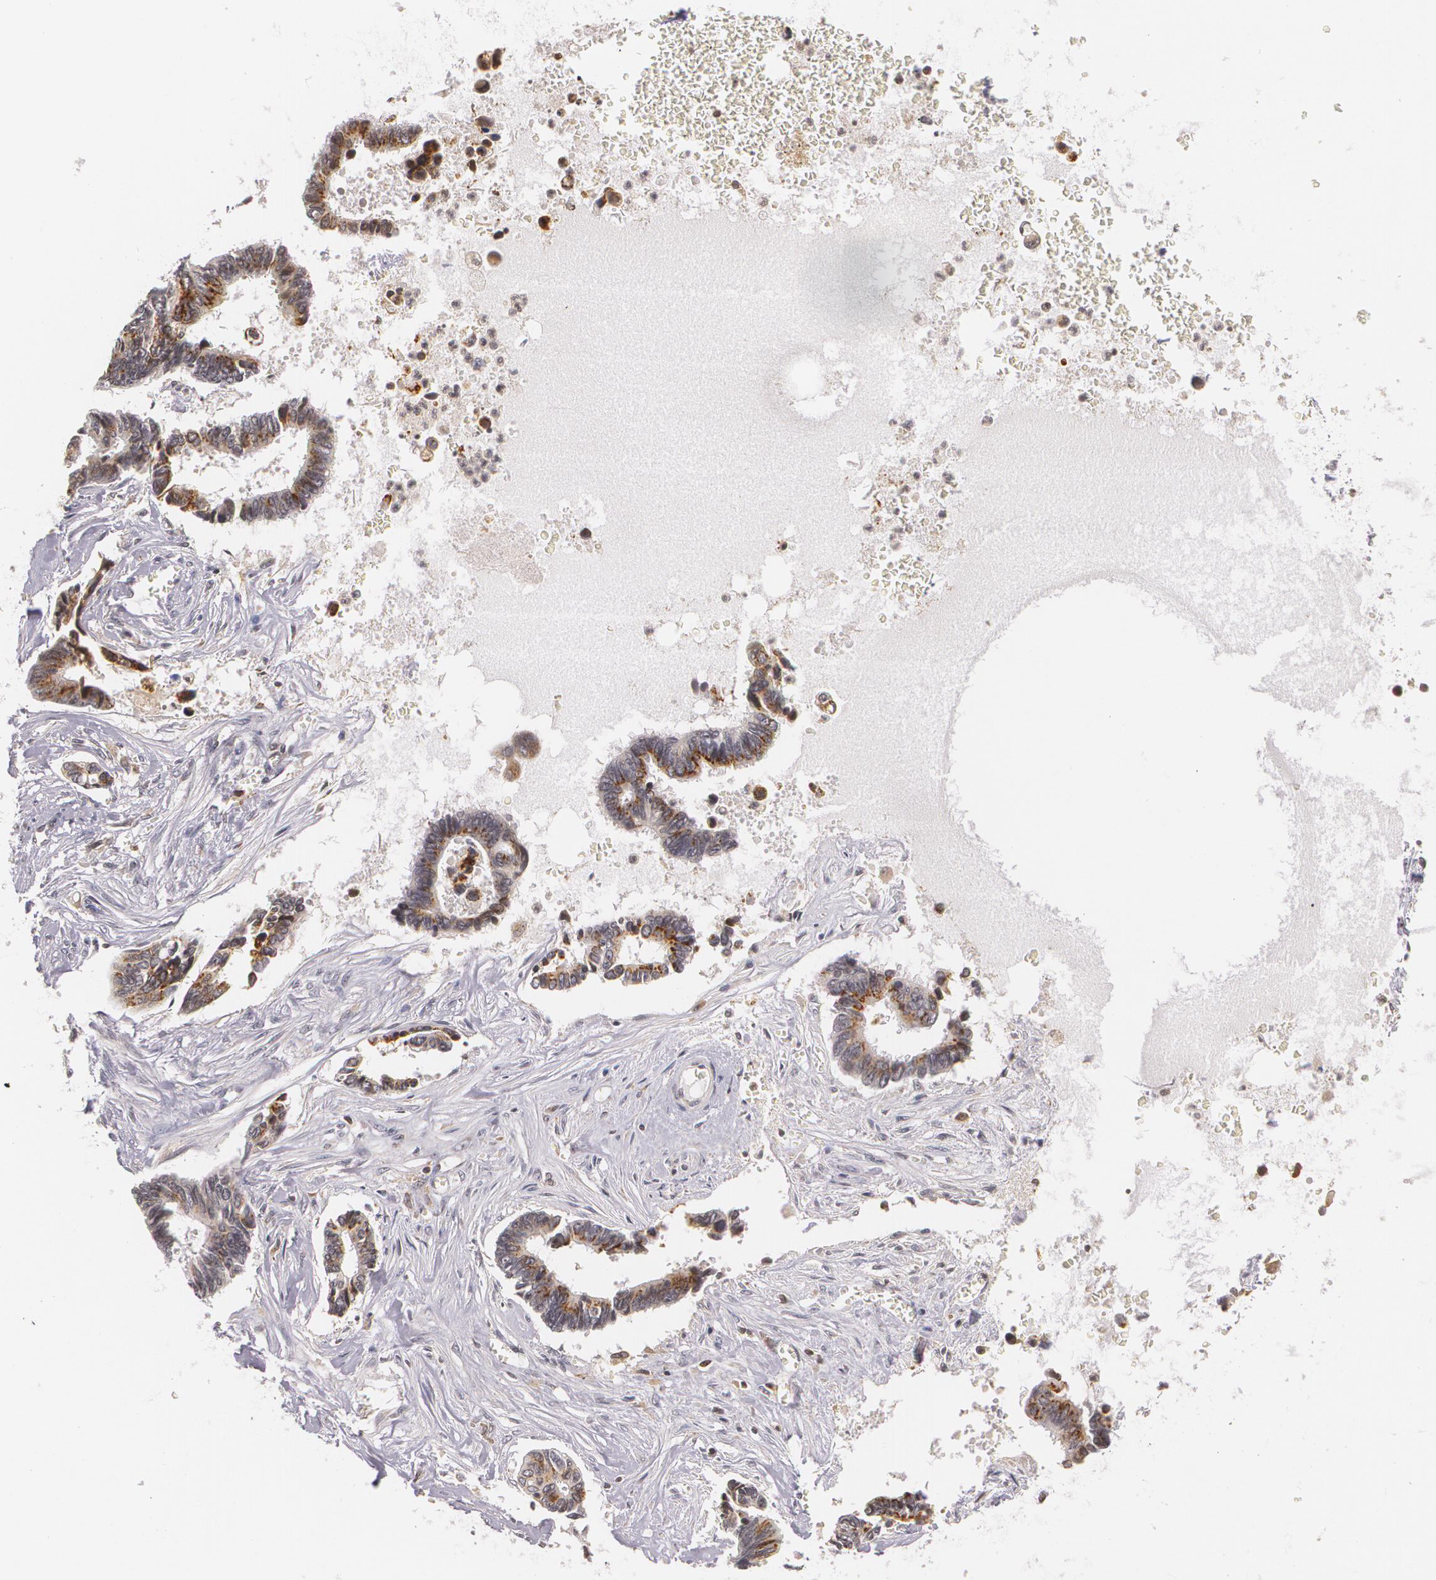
{"staining": {"intensity": "moderate", "quantity": ">75%", "location": "cytoplasmic/membranous"}, "tissue": "pancreatic cancer", "cell_type": "Tumor cells", "image_type": "cancer", "snomed": [{"axis": "morphology", "description": "Adenocarcinoma, NOS"}, {"axis": "topography", "description": "Pancreas"}], "caption": "Immunohistochemical staining of pancreatic adenocarcinoma exhibits medium levels of moderate cytoplasmic/membranous protein positivity in about >75% of tumor cells.", "gene": "VAV3", "patient": {"sex": "female", "age": 70}}